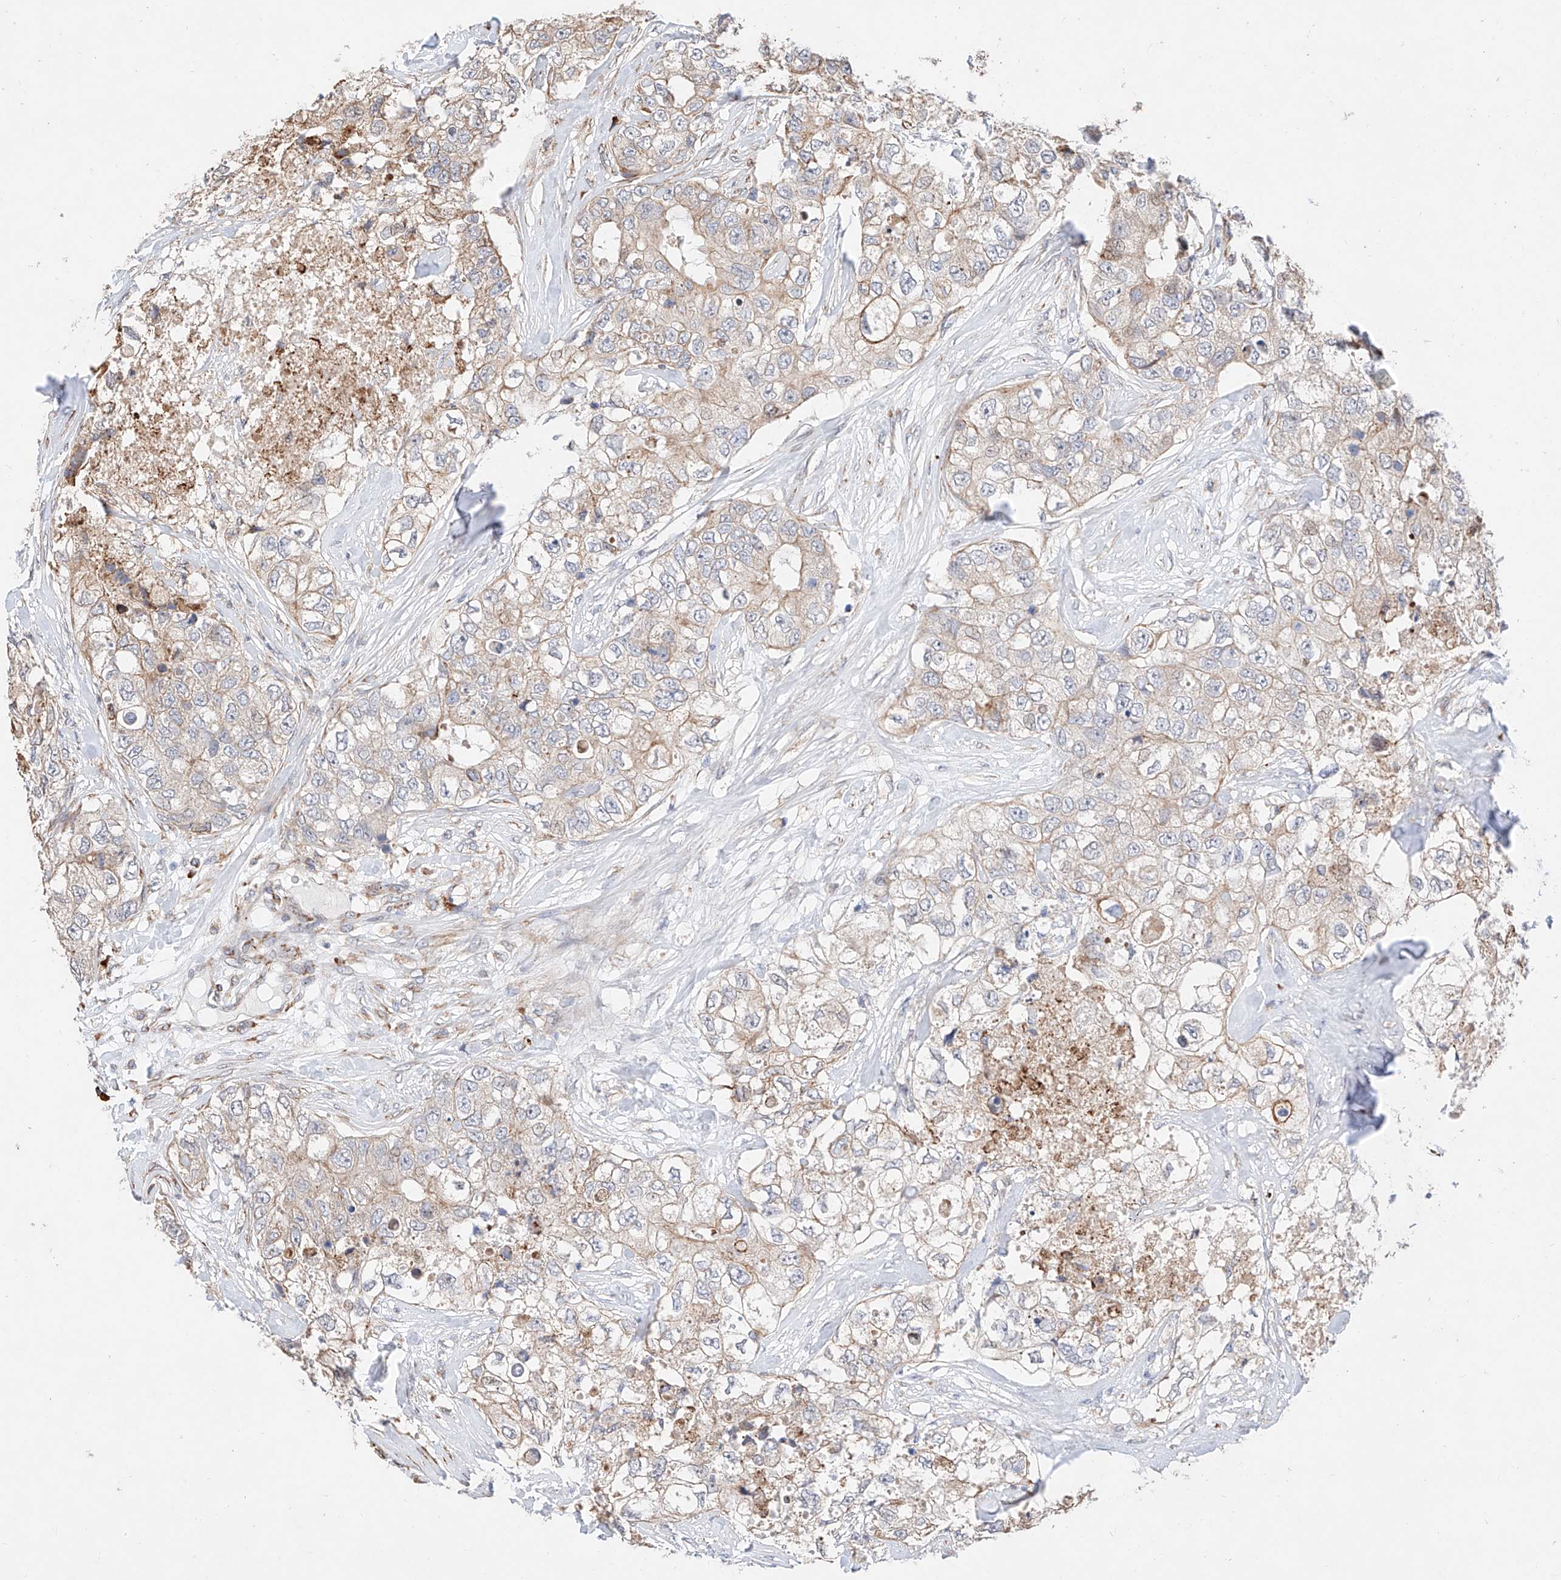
{"staining": {"intensity": "weak", "quantity": "25%-75%", "location": "cytoplasmic/membranous"}, "tissue": "breast cancer", "cell_type": "Tumor cells", "image_type": "cancer", "snomed": [{"axis": "morphology", "description": "Duct carcinoma"}, {"axis": "topography", "description": "Breast"}], "caption": "An image showing weak cytoplasmic/membranous expression in approximately 25%-75% of tumor cells in breast invasive ductal carcinoma, as visualized by brown immunohistochemical staining.", "gene": "ATP9B", "patient": {"sex": "female", "age": 62}}